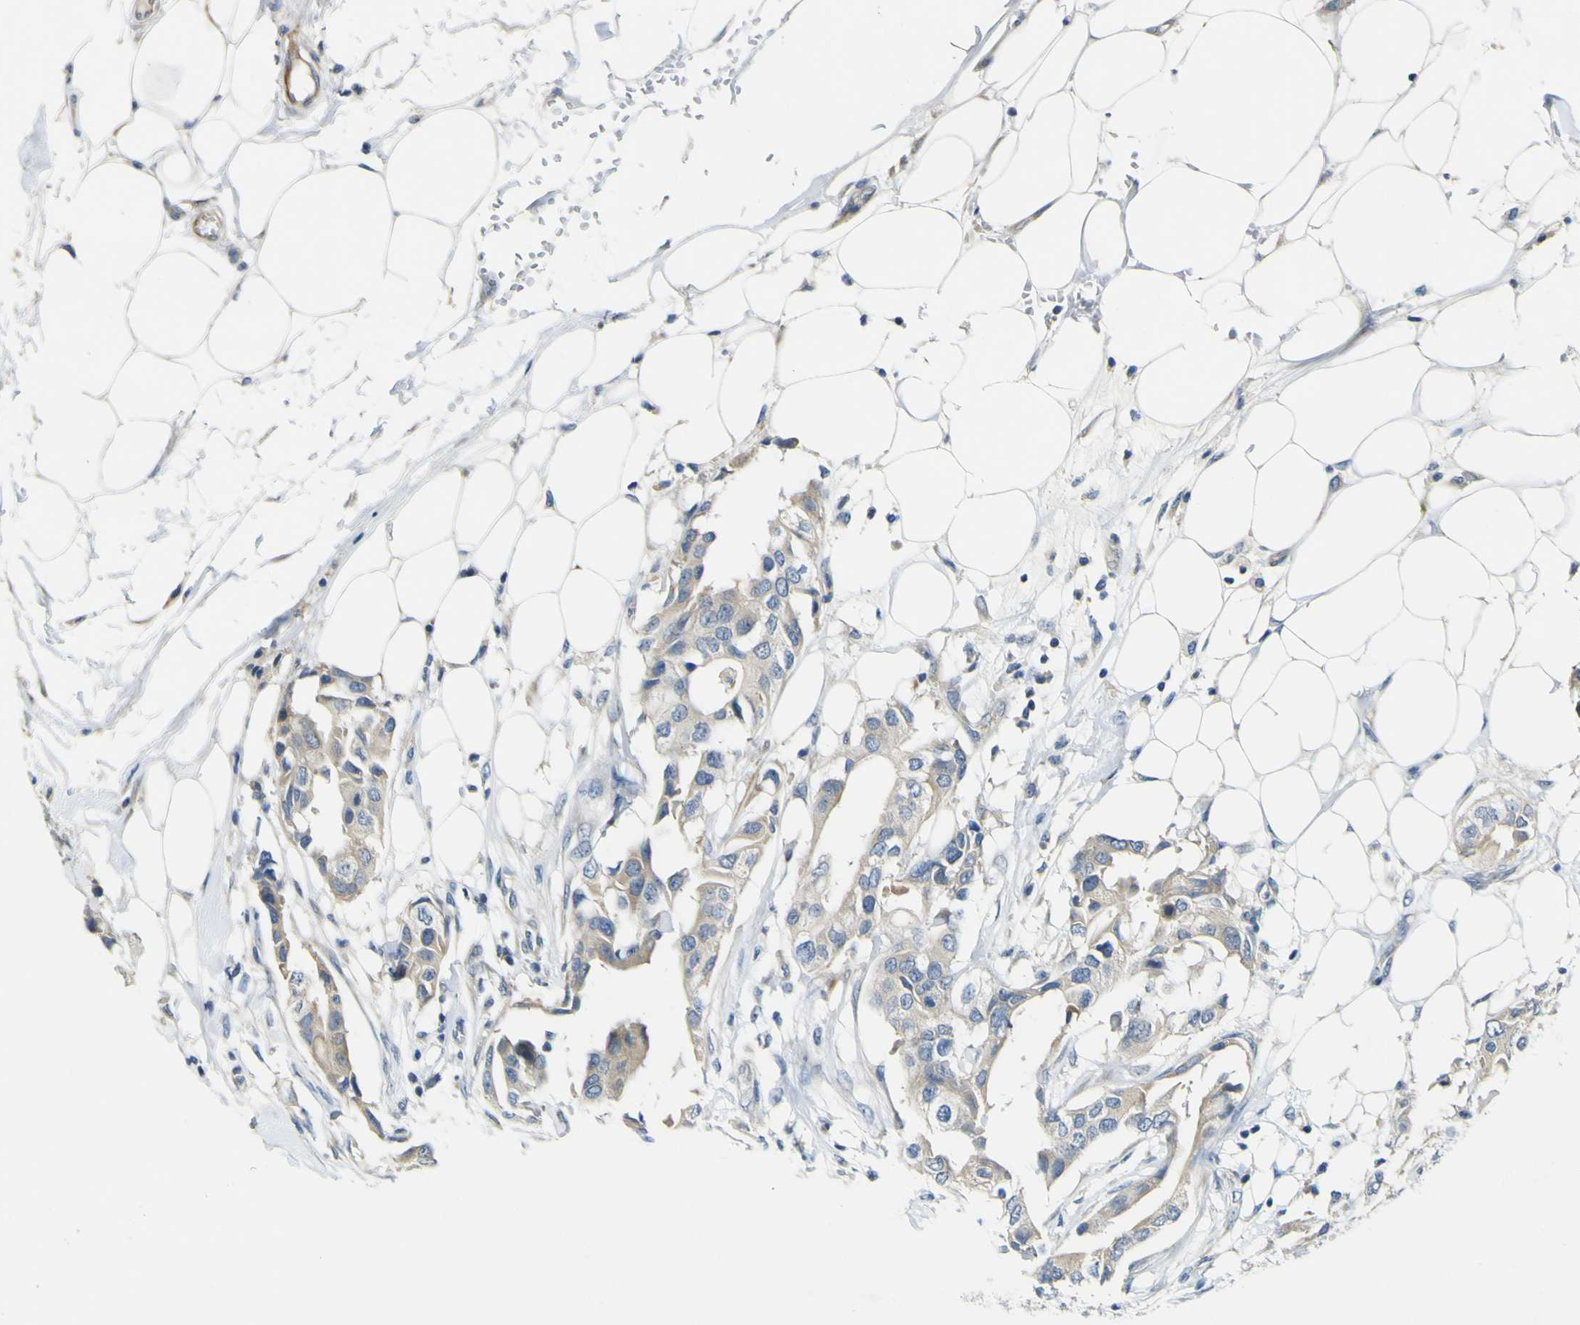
{"staining": {"intensity": "weak", "quantity": "<25%", "location": "cytoplasmic/membranous"}, "tissue": "breast cancer", "cell_type": "Tumor cells", "image_type": "cancer", "snomed": [{"axis": "morphology", "description": "Duct carcinoma"}, {"axis": "topography", "description": "Breast"}], "caption": "Breast cancer was stained to show a protein in brown. There is no significant expression in tumor cells.", "gene": "LDLR", "patient": {"sex": "female", "age": 40}}